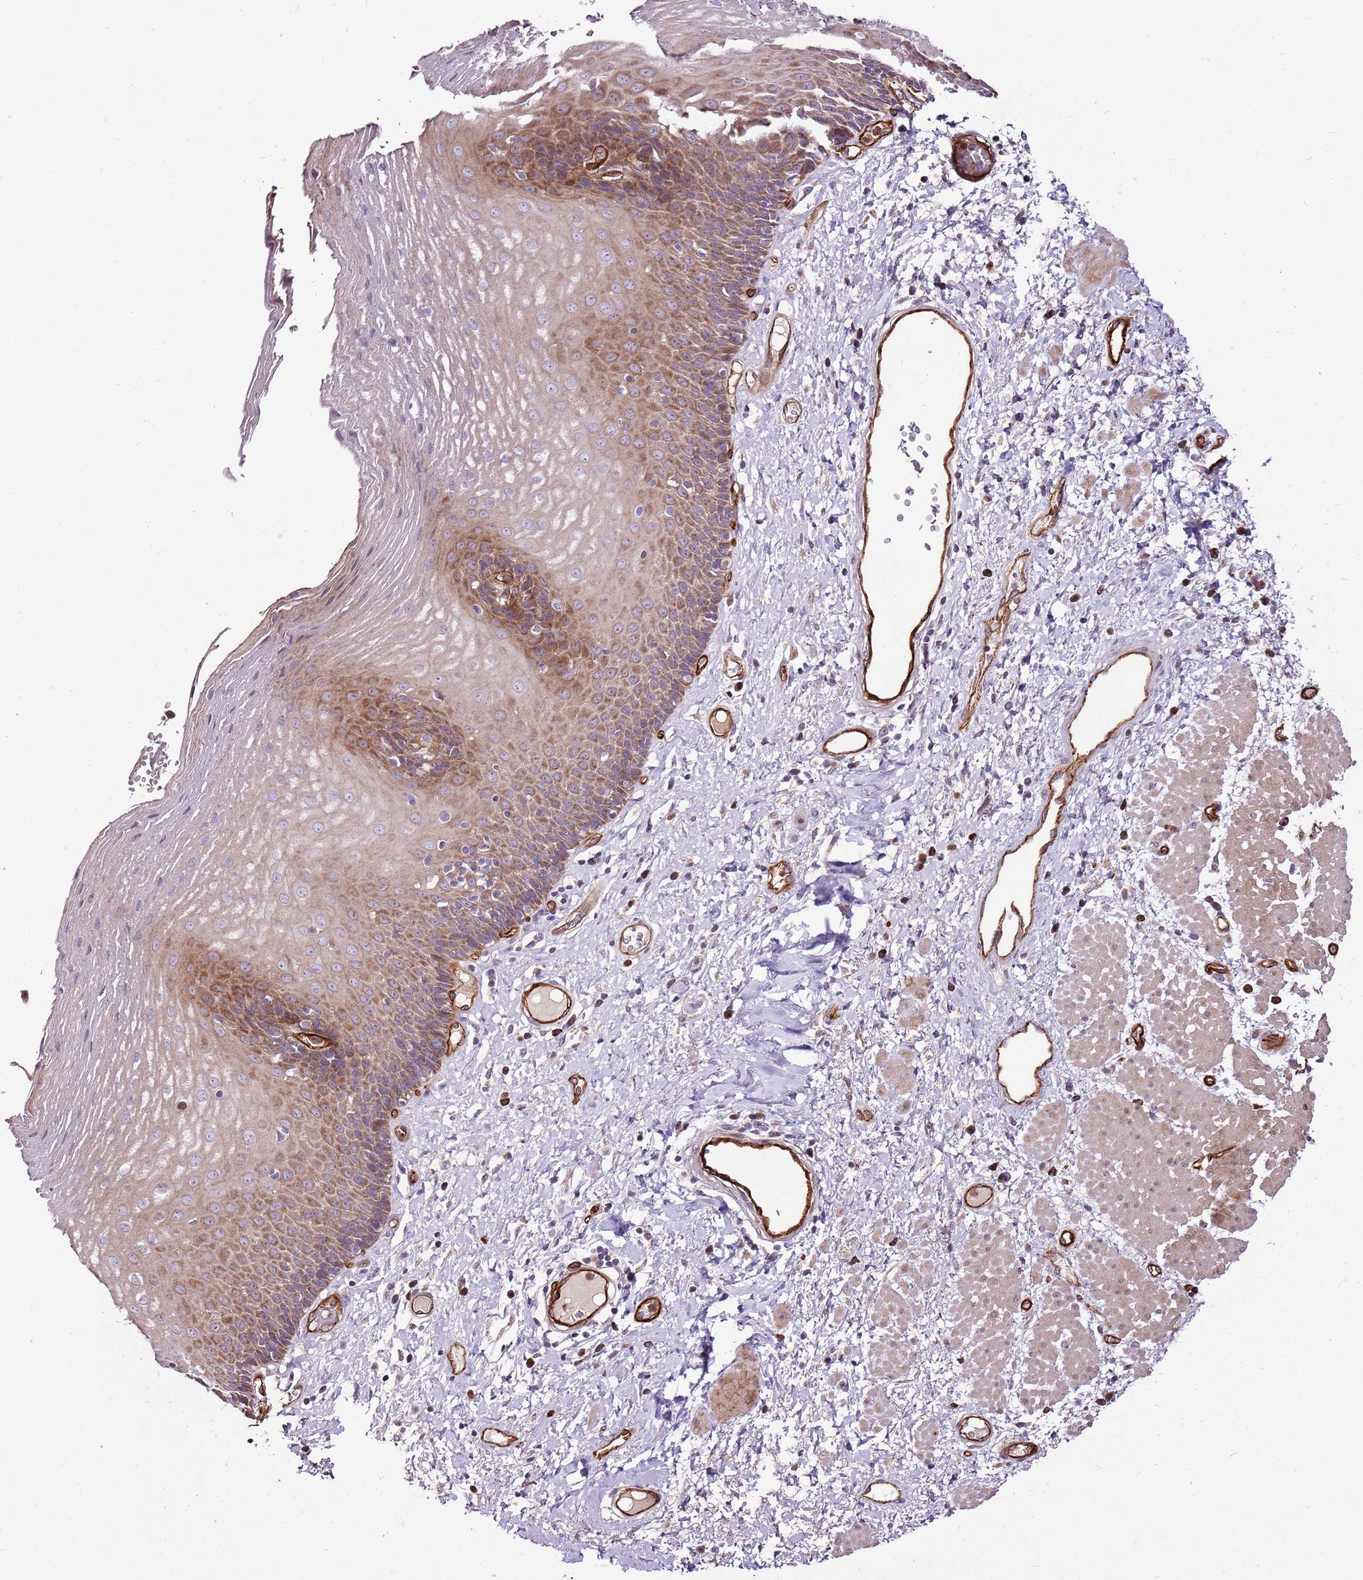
{"staining": {"intensity": "moderate", "quantity": "25%-75%", "location": "cytoplasmic/membranous,nuclear"}, "tissue": "esophagus", "cell_type": "Squamous epithelial cells", "image_type": "normal", "snomed": [{"axis": "morphology", "description": "Normal tissue, NOS"}, {"axis": "morphology", "description": "Adenocarcinoma, NOS"}, {"axis": "topography", "description": "Esophagus"}], "caption": "An immunohistochemistry photomicrograph of unremarkable tissue is shown. Protein staining in brown shows moderate cytoplasmic/membranous,nuclear positivity in esophagus within squamous epithelial cells.", "gene": "ZNF827", "patient": {"sex": "male", "age": 62}}